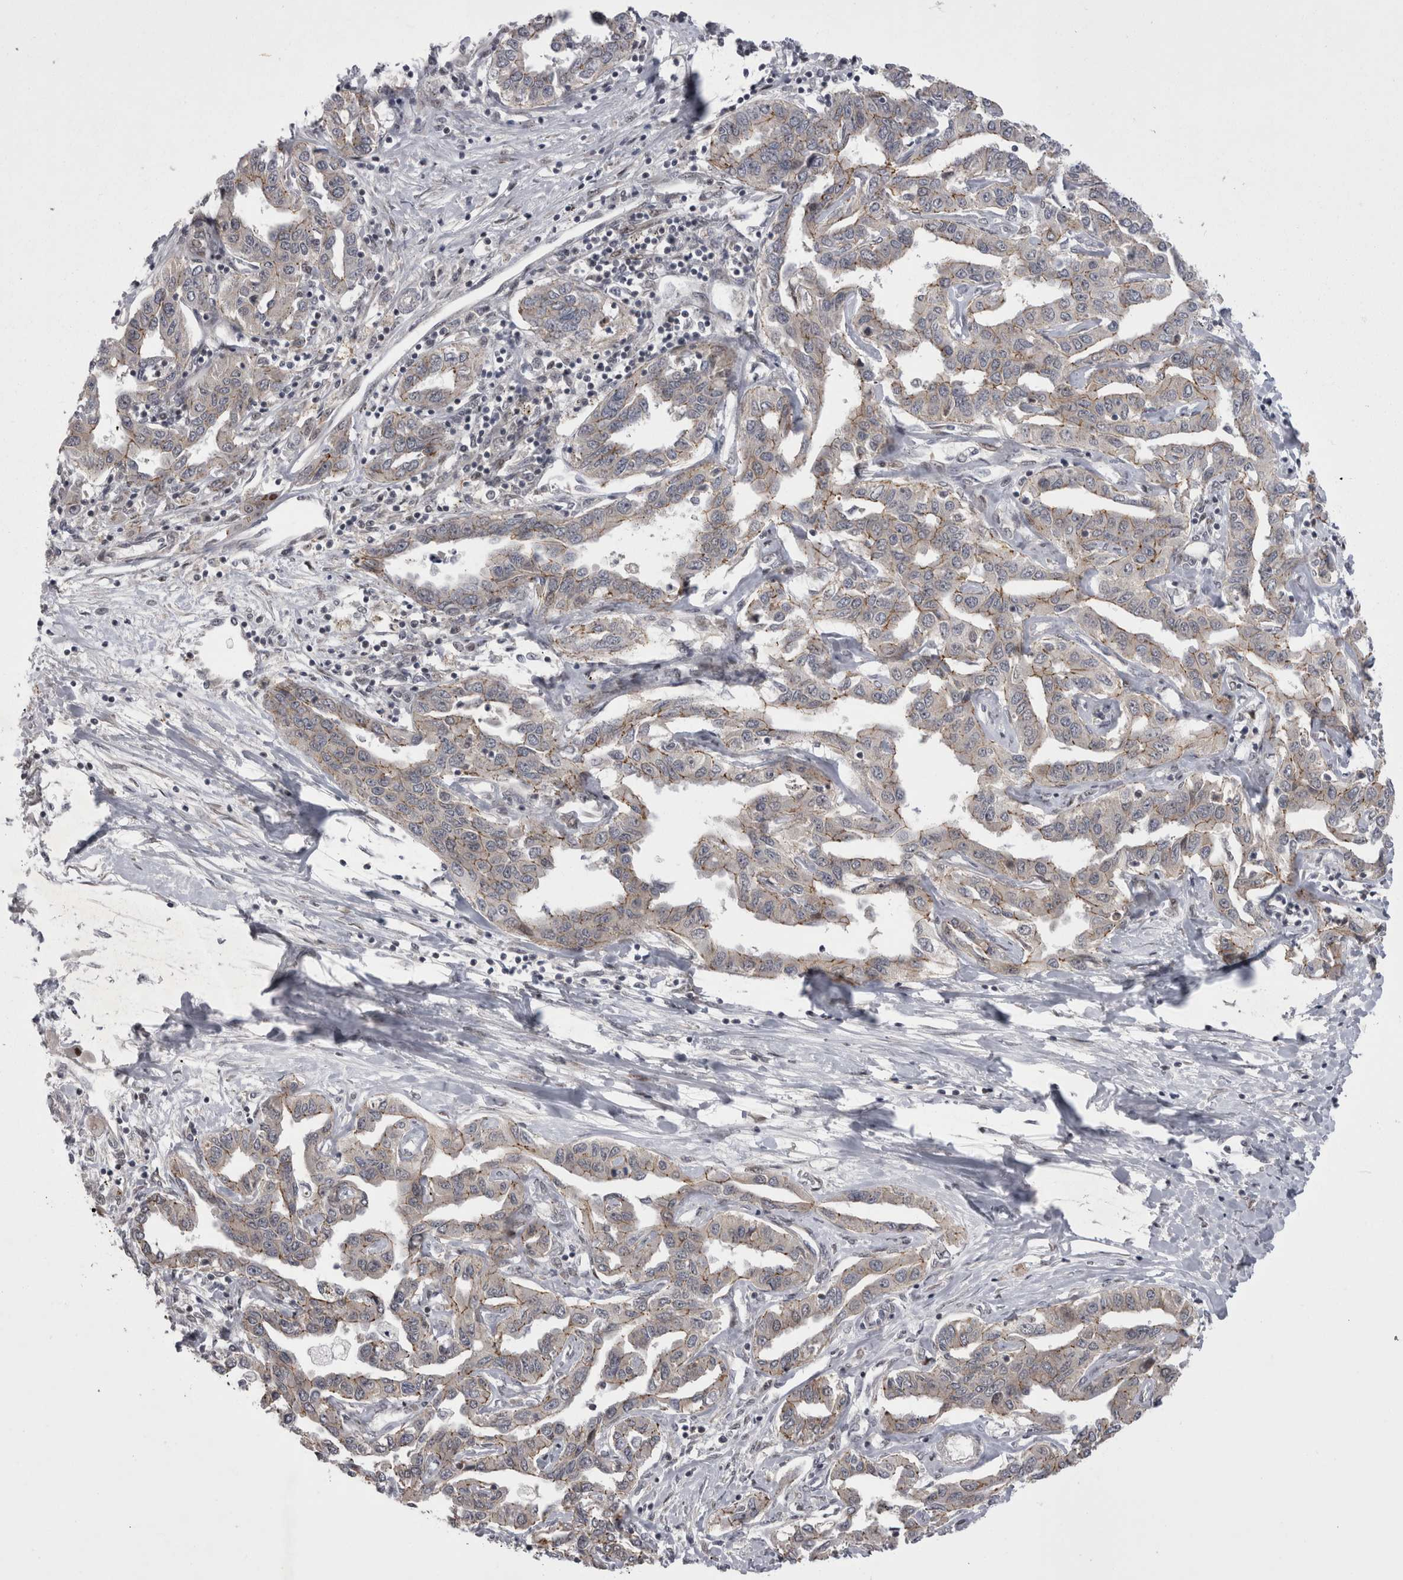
{"staining": {"intensity": "weak", "quantity": "25%-75%", "location": "cytoplasmic/membranous"}, "tissue": "liver cancer", "cell_type": "Tumor cells", "image_type": "cancer", "snomed": [{"axis": "morphology", "description": "Cholangiocarcinoma"}, {"axis": "topography", "description": "Liver"}], "caption": "Protein staining reveals weak cytoplasmic/membranous staining in about 25%-75% of tumor cells in liver cholangiocarcinoma.", "gene": "NENF", "patient": {"sex": "male", "age": 59}}